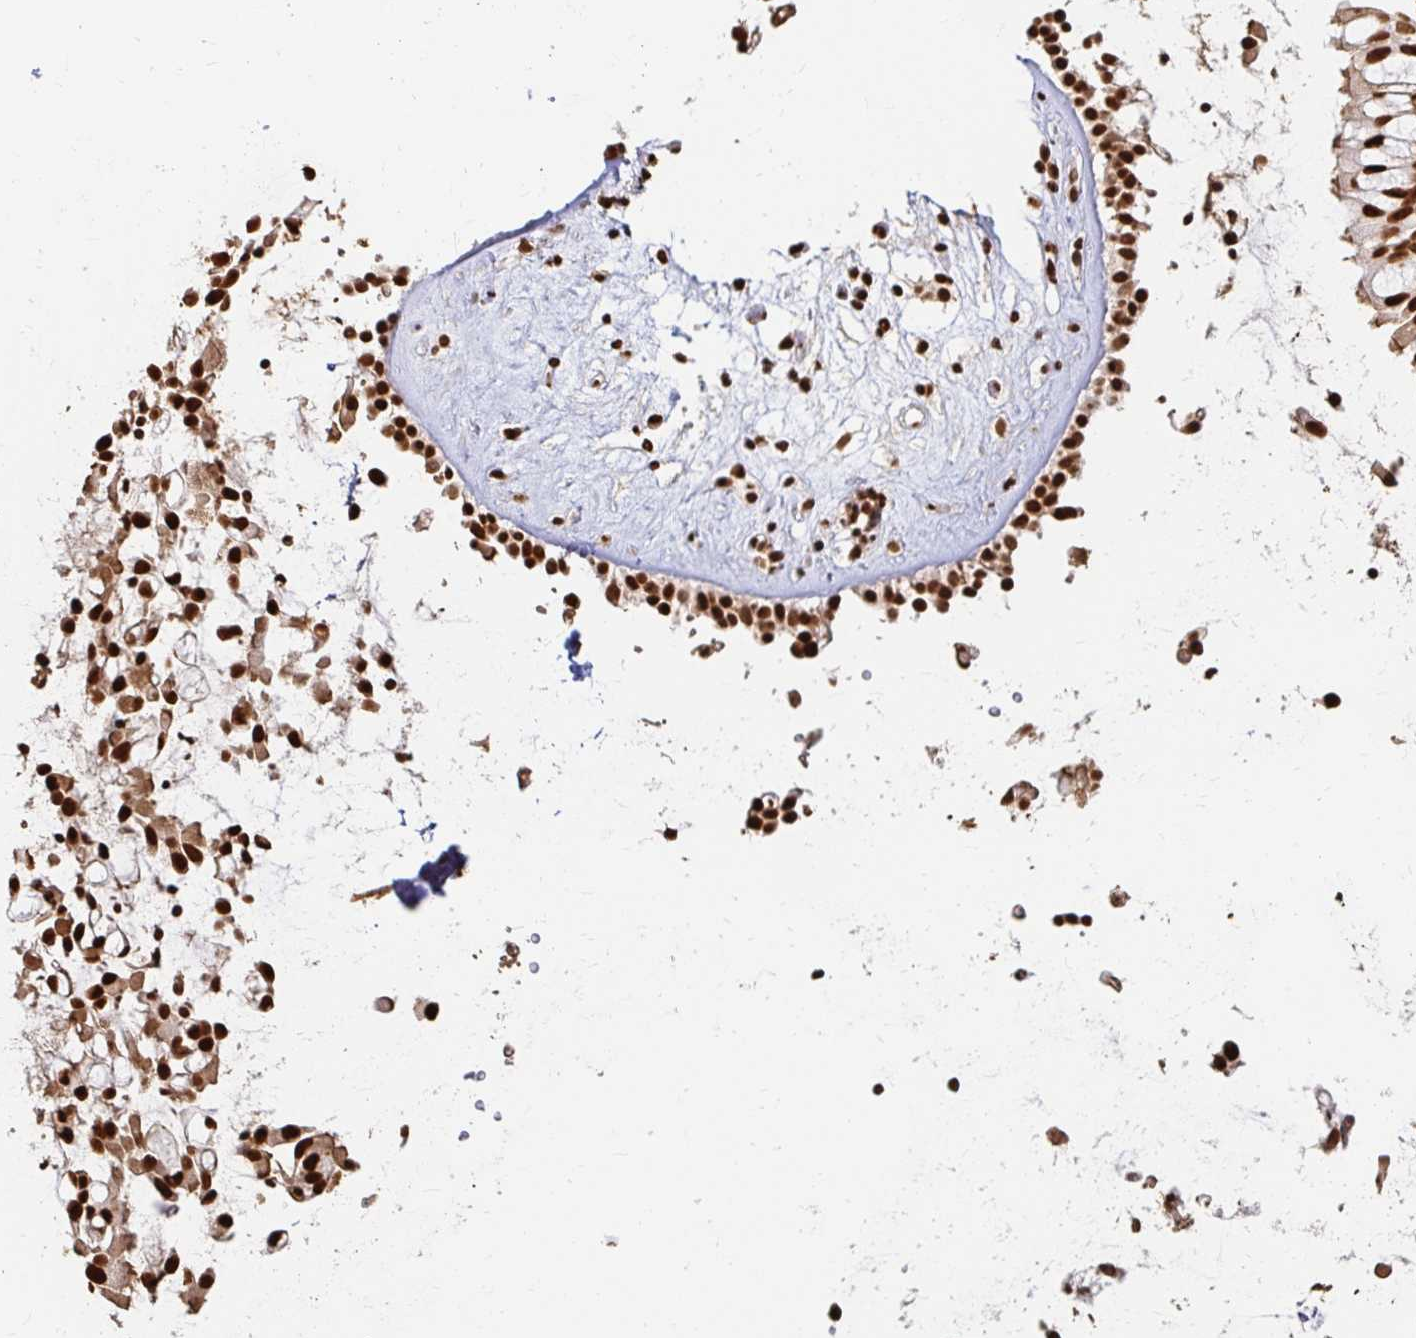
{"staining": {"intensity": "strong", "quantity": ">75%", "location": "cytoplasmic/membranous,nuclear"}, "tissue": "nasopharynx", "cell_type": "Respiratory epithelial cells", "image_type": "normal", "snomed": [{"axis": "morphology", "description": "Normal tissue, NOS"}, {"axis": "topography", "description": "Nasopharynx"}], "caption": "Brown immunohistochemical staining in normal human nasopharynx displays strong cytoplasmic/membranous,nuclear expression in approximately >75% of respiratory epithelial cells.", "gene": "HNRNPU", "patient": {"sex": "male", "age": 32}}